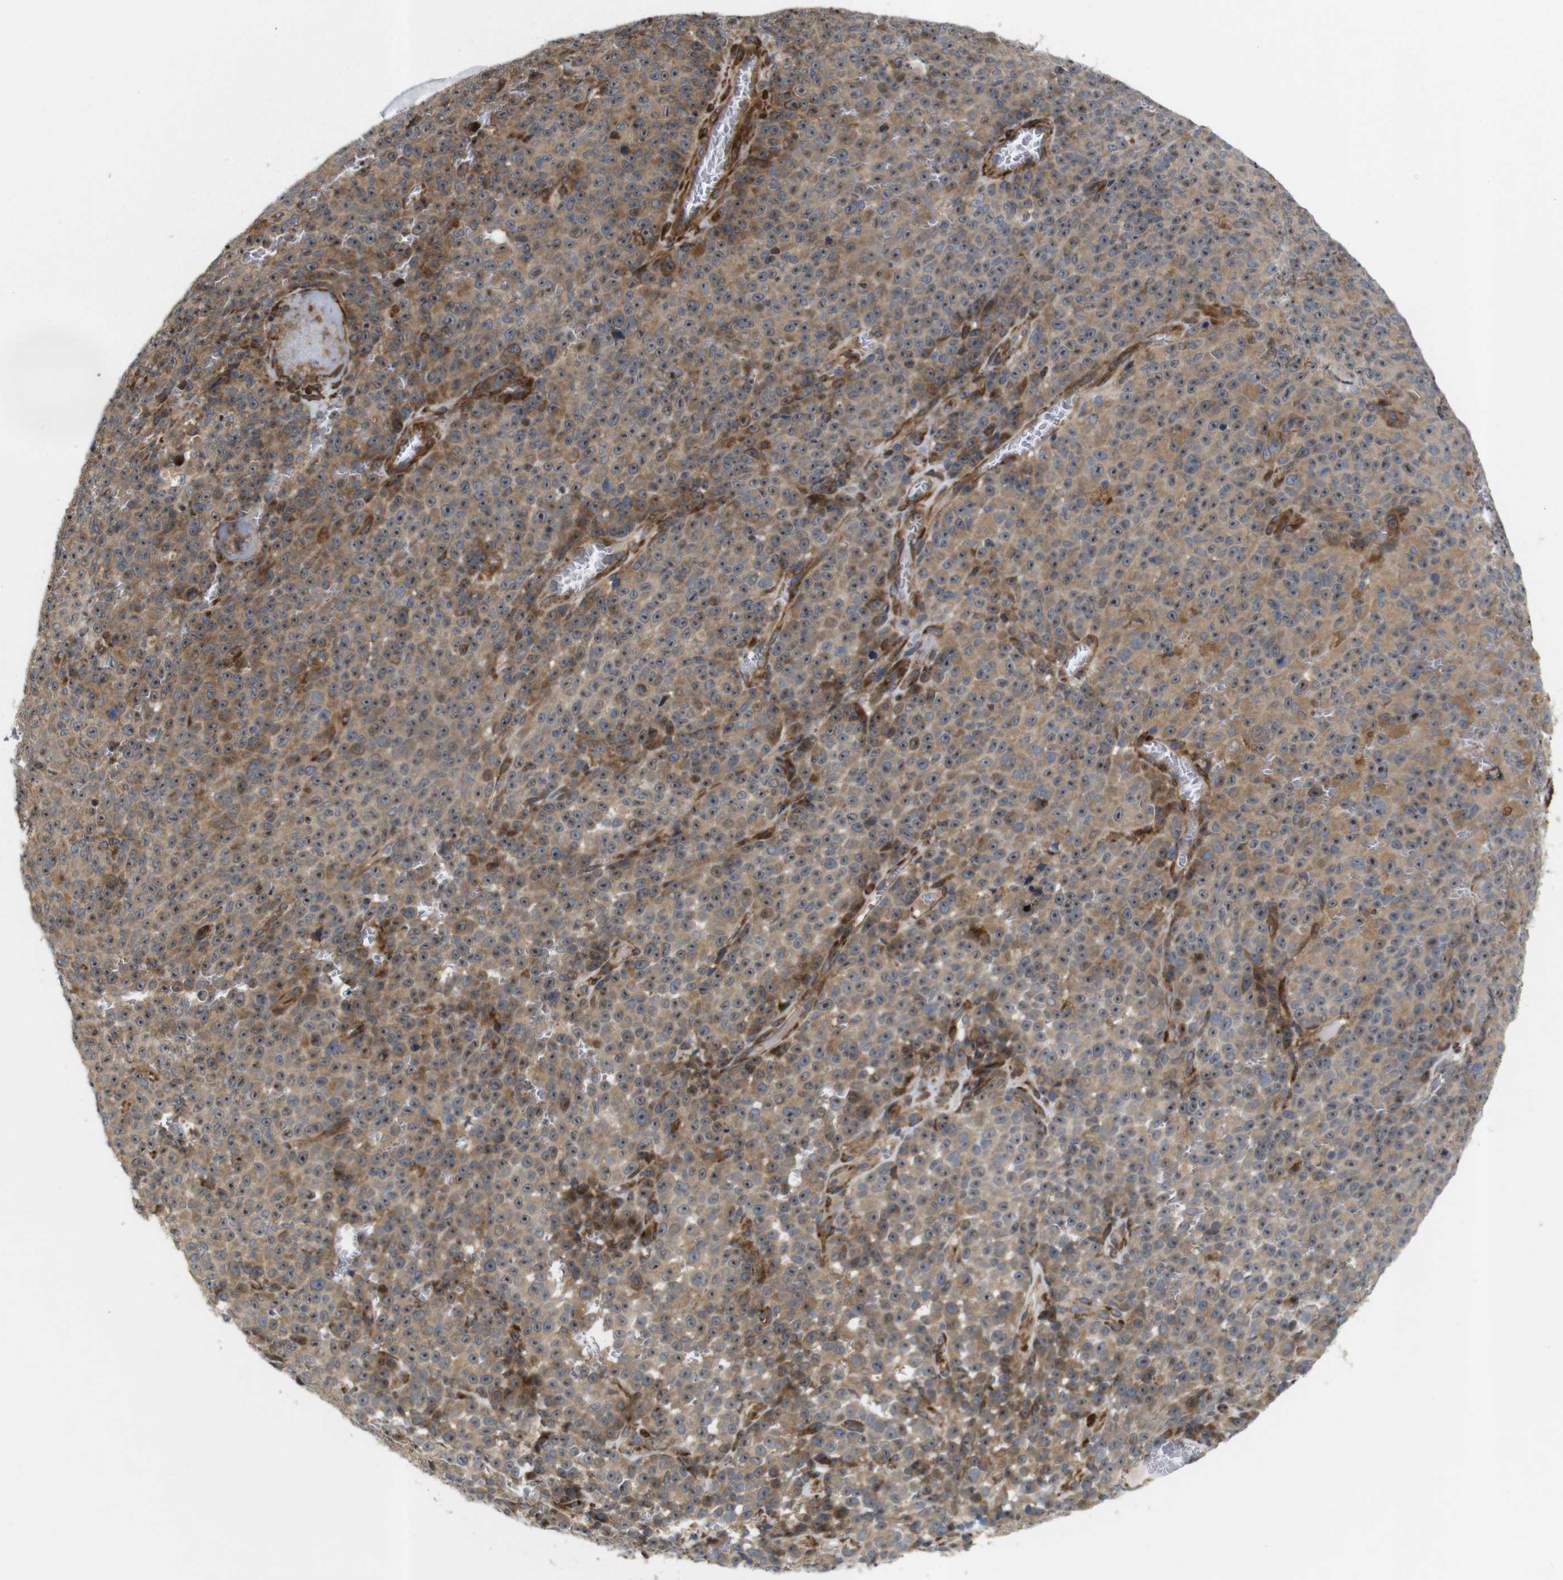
{"staining": {"intensity": "moderate", "quantity": ">75%", "location": "cytoplasmic/membranous"}, "tissue": "melanoma", "cell_type": "Tumor cells", "image_type": "cancer", "snomed": [{"axis": "morphology", "description": "Malignant melanoma, NOS"}, {"axis": "topography", "description": "Skin"}], "caption": "Protein analysis of malignant melanoma tissue displays moderate cytoplasmic/membranous expression in about >75% of tumor cells.", "gene": "P3H2", "patient": {"sex": "female", "age": 82}}